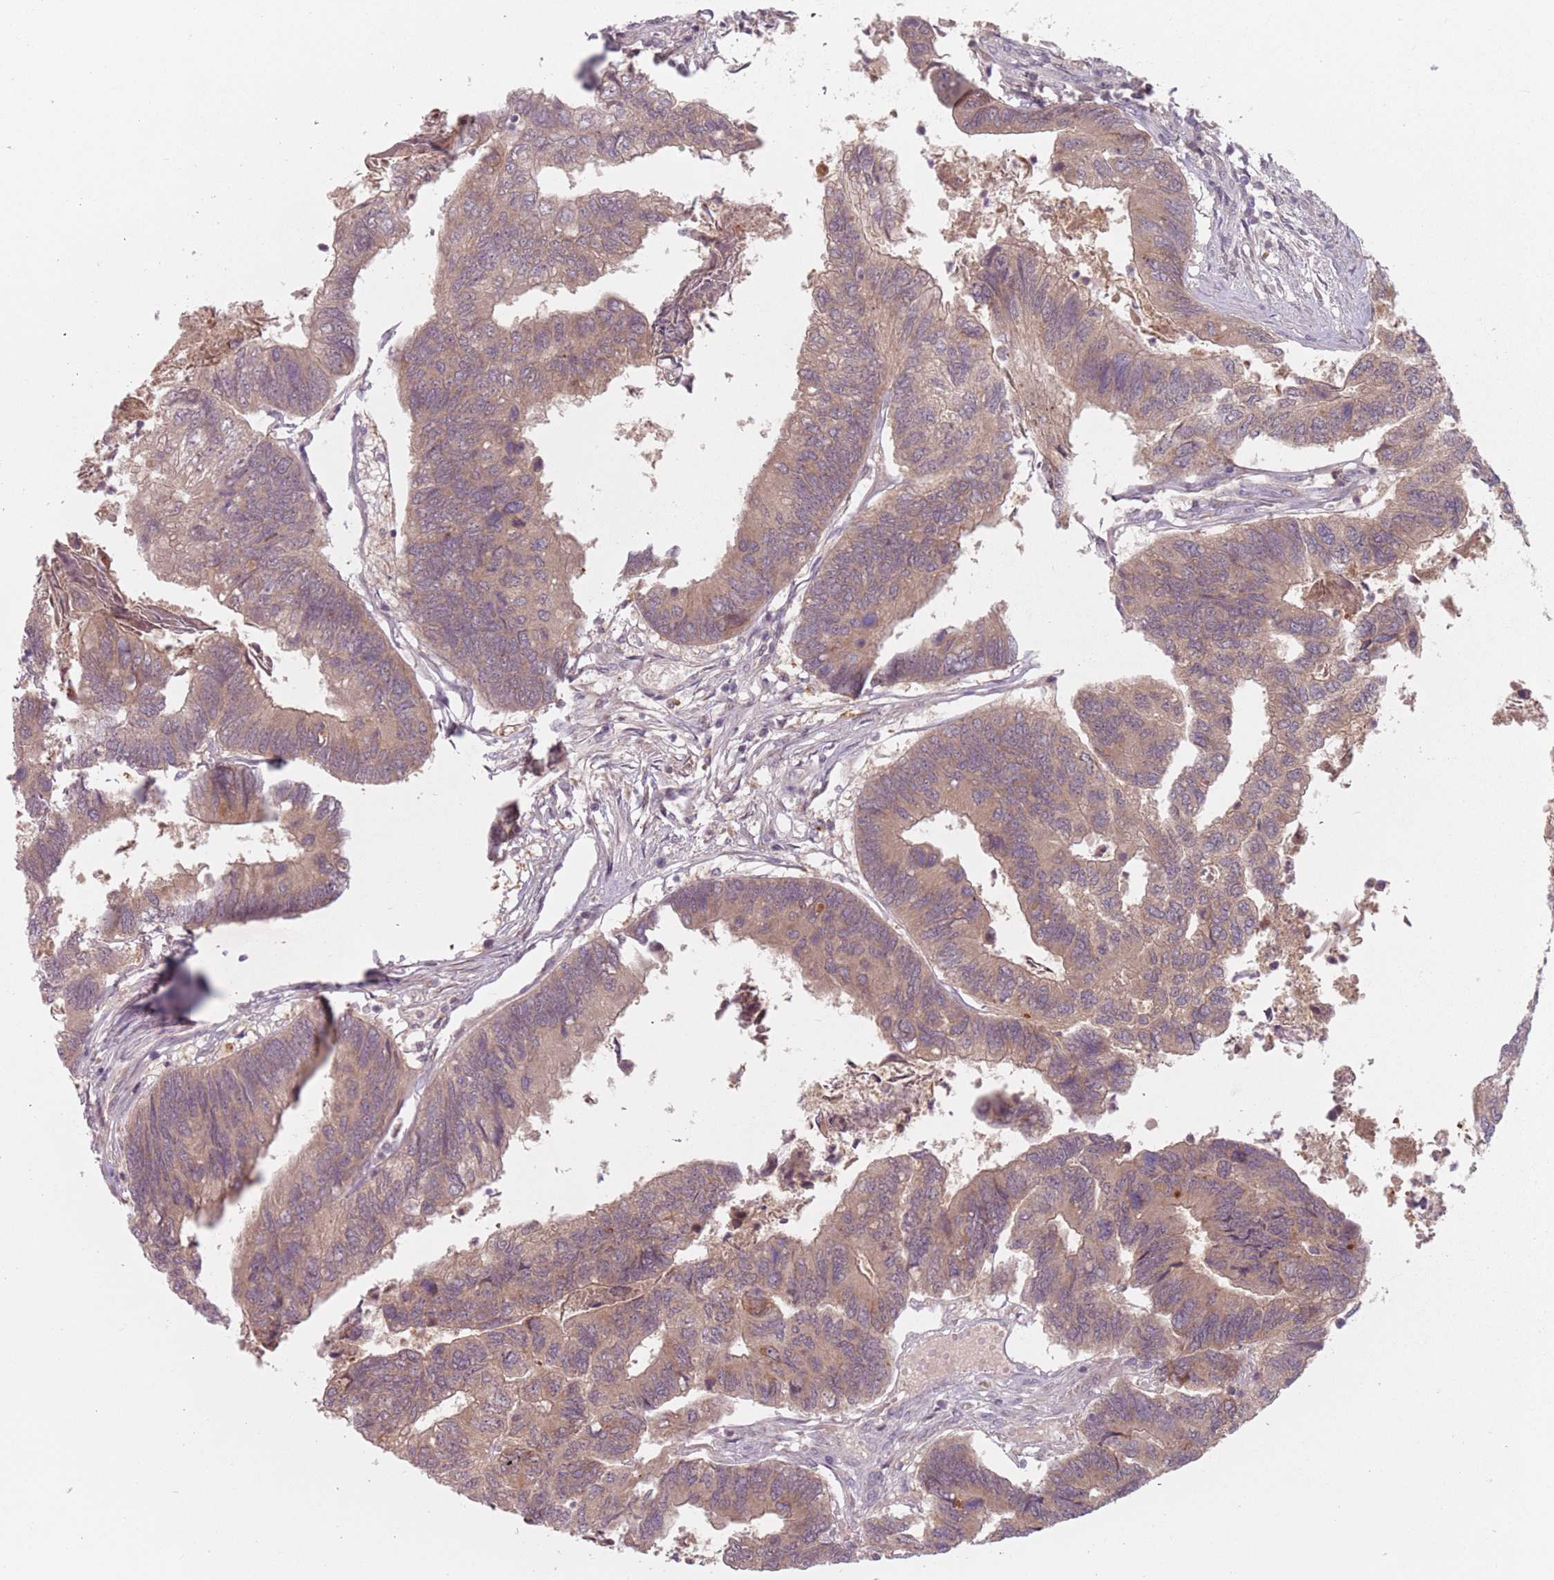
{"staining": {"intensity": "weak", "quantity": ">75%", "location": "cytoplasmic/membranous"}, "tissue": "colorectal cancer", "cell_type": "Tumor cells", "image_type": "cancer", "snomed": [{"axis": "morphology", "description": "Adenocarcinoma, NOS"}, {"axis": "topography", "description": "Colon"}], "caption": "Protein staining by immunohistochemistry shows weak cytoplasmic/membranous positivity in approximately >75% of tumor cells in colorectal adenocarcinoma. The protein of interest is shown in brown color, while the nuclei are stained blue.", "gene": "NAXE", "patient": {"sex": "female", "age": 67}}